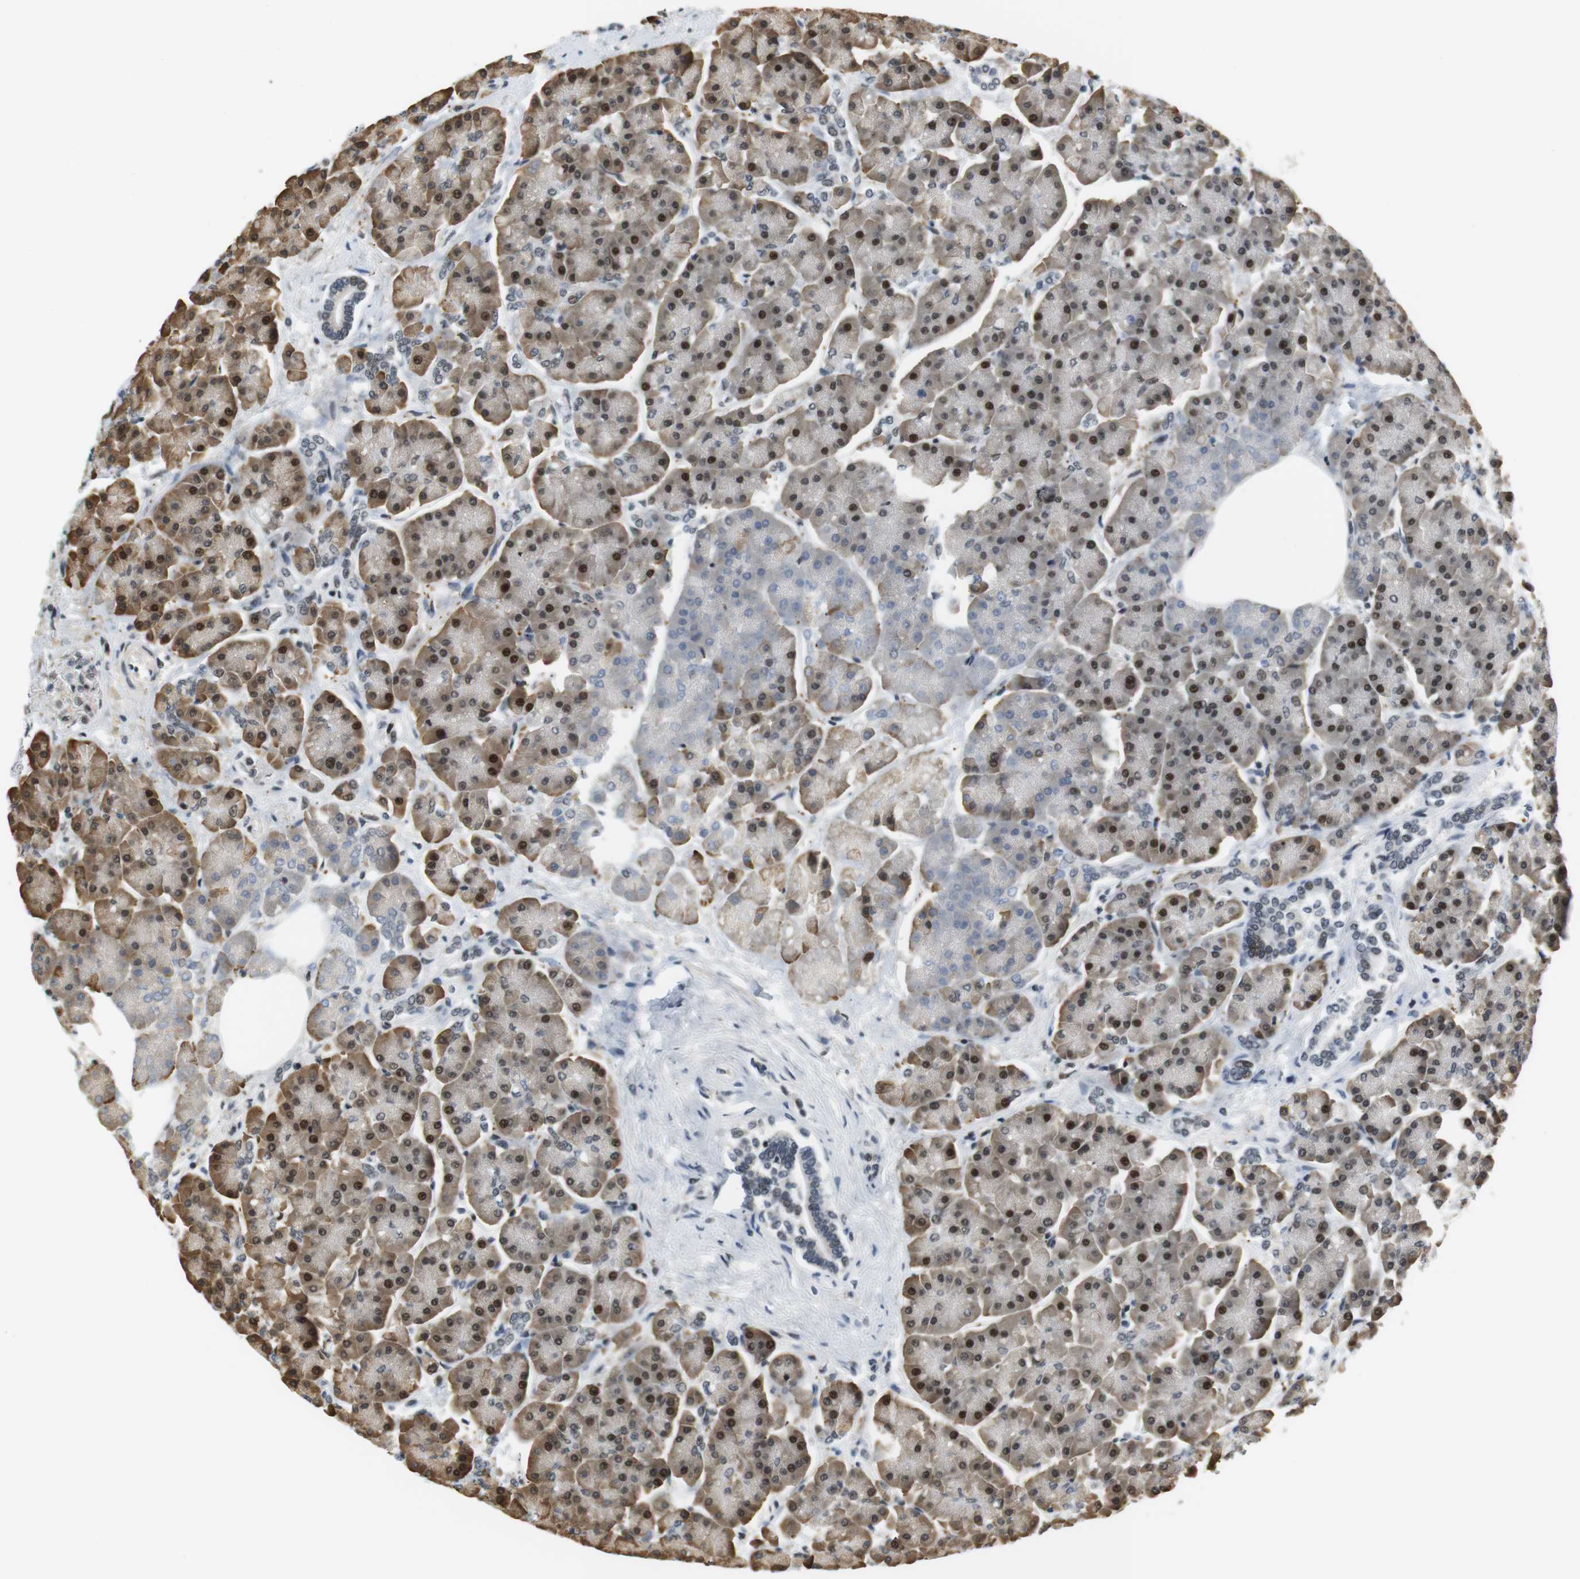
{"staining": {"intensity": "moderate", "quantity": ">75%", "location": "cytoplasmic/membranous,nuclear"}, "tissue": "pancreas", "cell_type": "Exocrine glandular cells", "image_type": "normal", "snomed": [{"axis": "morphology", "description": "Normal tissue, NOS"}, {"axis": "topography", "description": "Pancreas"}], "caption": "Moderate cytoplasmic/membranous,nuclear positivity for a protein is identified in about >75% of exocrine glandular cells of benign pancreas using IHC.", "gene": "RNF38", "patient": {"sex": "female", "age": 70}}